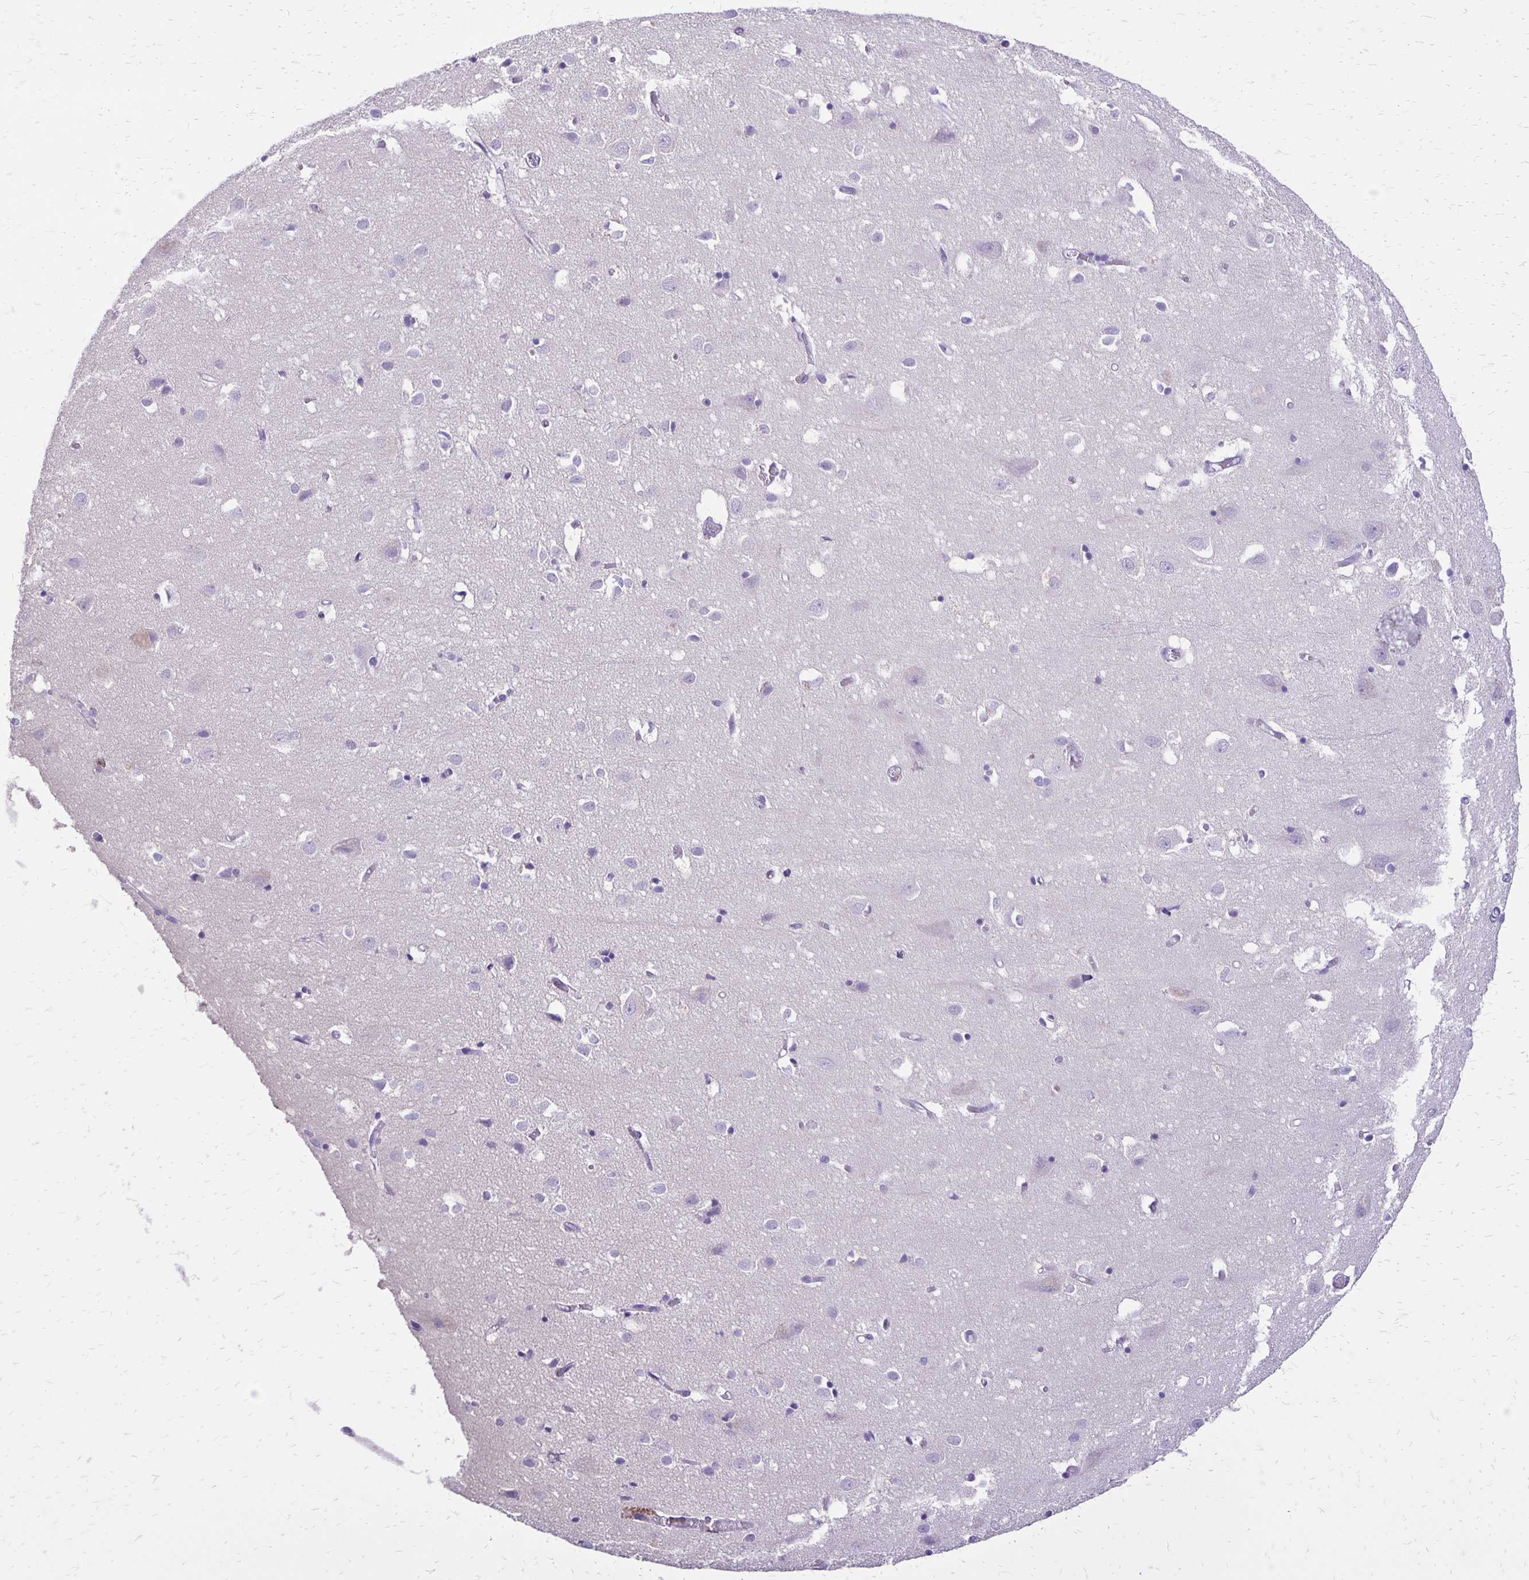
{"staining": {"intensity": "negative", "quantity": "none", "location": "none"}, "tissue": "cerebral cortex", "cell_type": "Endothelial cells", "image_type": "normal", "snomed": [{"axis": "morphology", "description": "Normal tissue, NOS"}, {"axis": "topography", "description": "Cerebral cortex"}], "caption": "IHC of unremarkable human cerebral cortex shows no expression in endothelial cells. The staining was performed using DAB to visualize the protein expression in brown, while the nuclei were stained in blue with hematoxylin (Magnification: 20x).", "gene": "ANKRD45", "patient": {"sex": "male", "age": 70}}